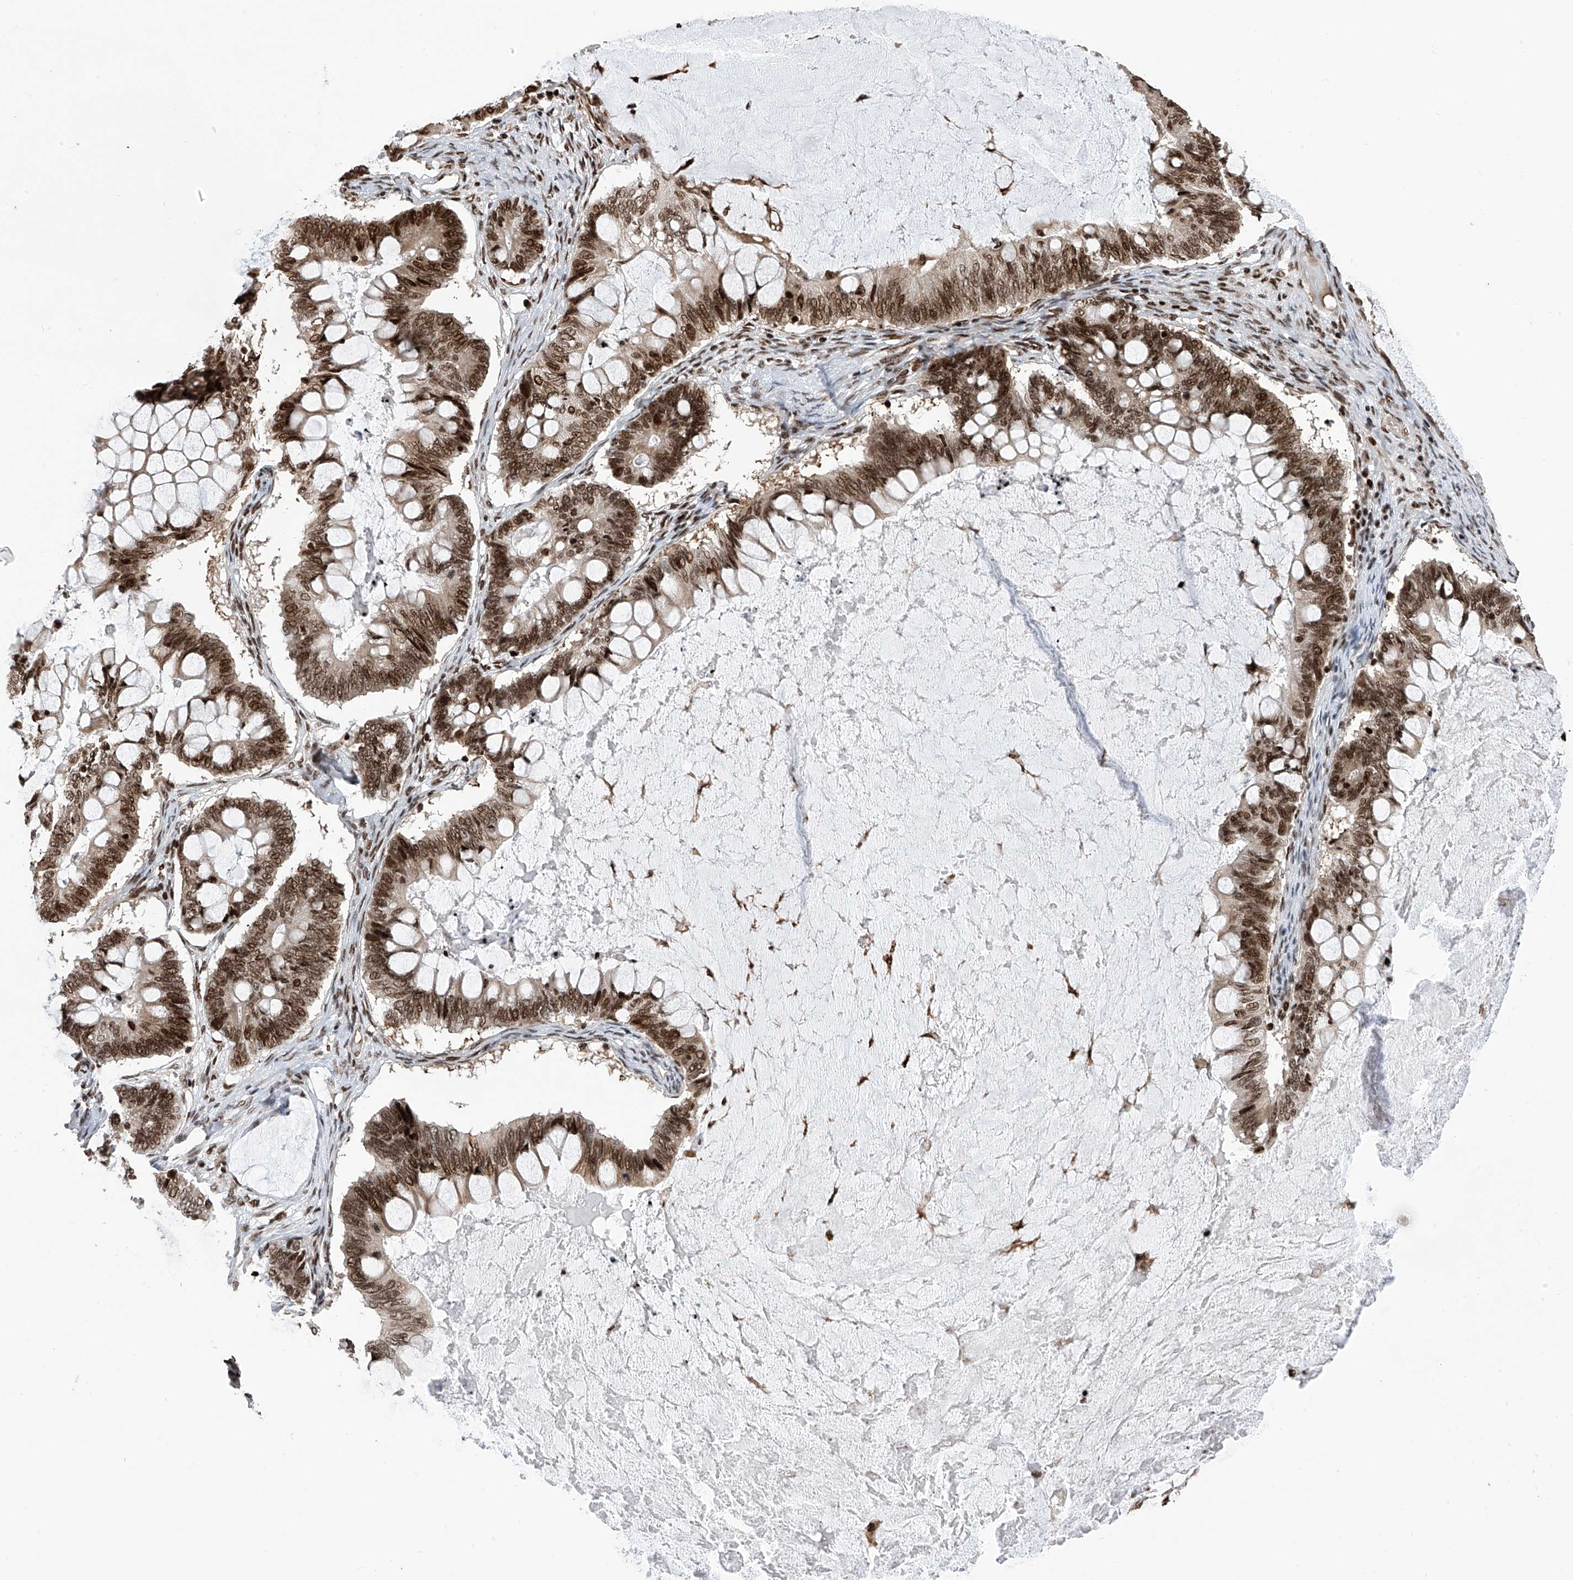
{"staining": {"intensity": "moderate", "quantity": ">75%", "location": "nuclear"}, "tissue": "ovarian cancer", "cell_type": "Tumor cells", "image_type": "cancer", "snomed": [{"axis": "morphology", "description": "Cystadenocarcinoma, mucinous, NOS"}, {"axis": "topography", "description": "Ovary"}], "caption": "Protein staining displays moderate nuclear expression in about >75% of tumor cells in ovarian cancer.", "gene": "PAK1IP1", "patient": {"sex": "female", "age": 61}}